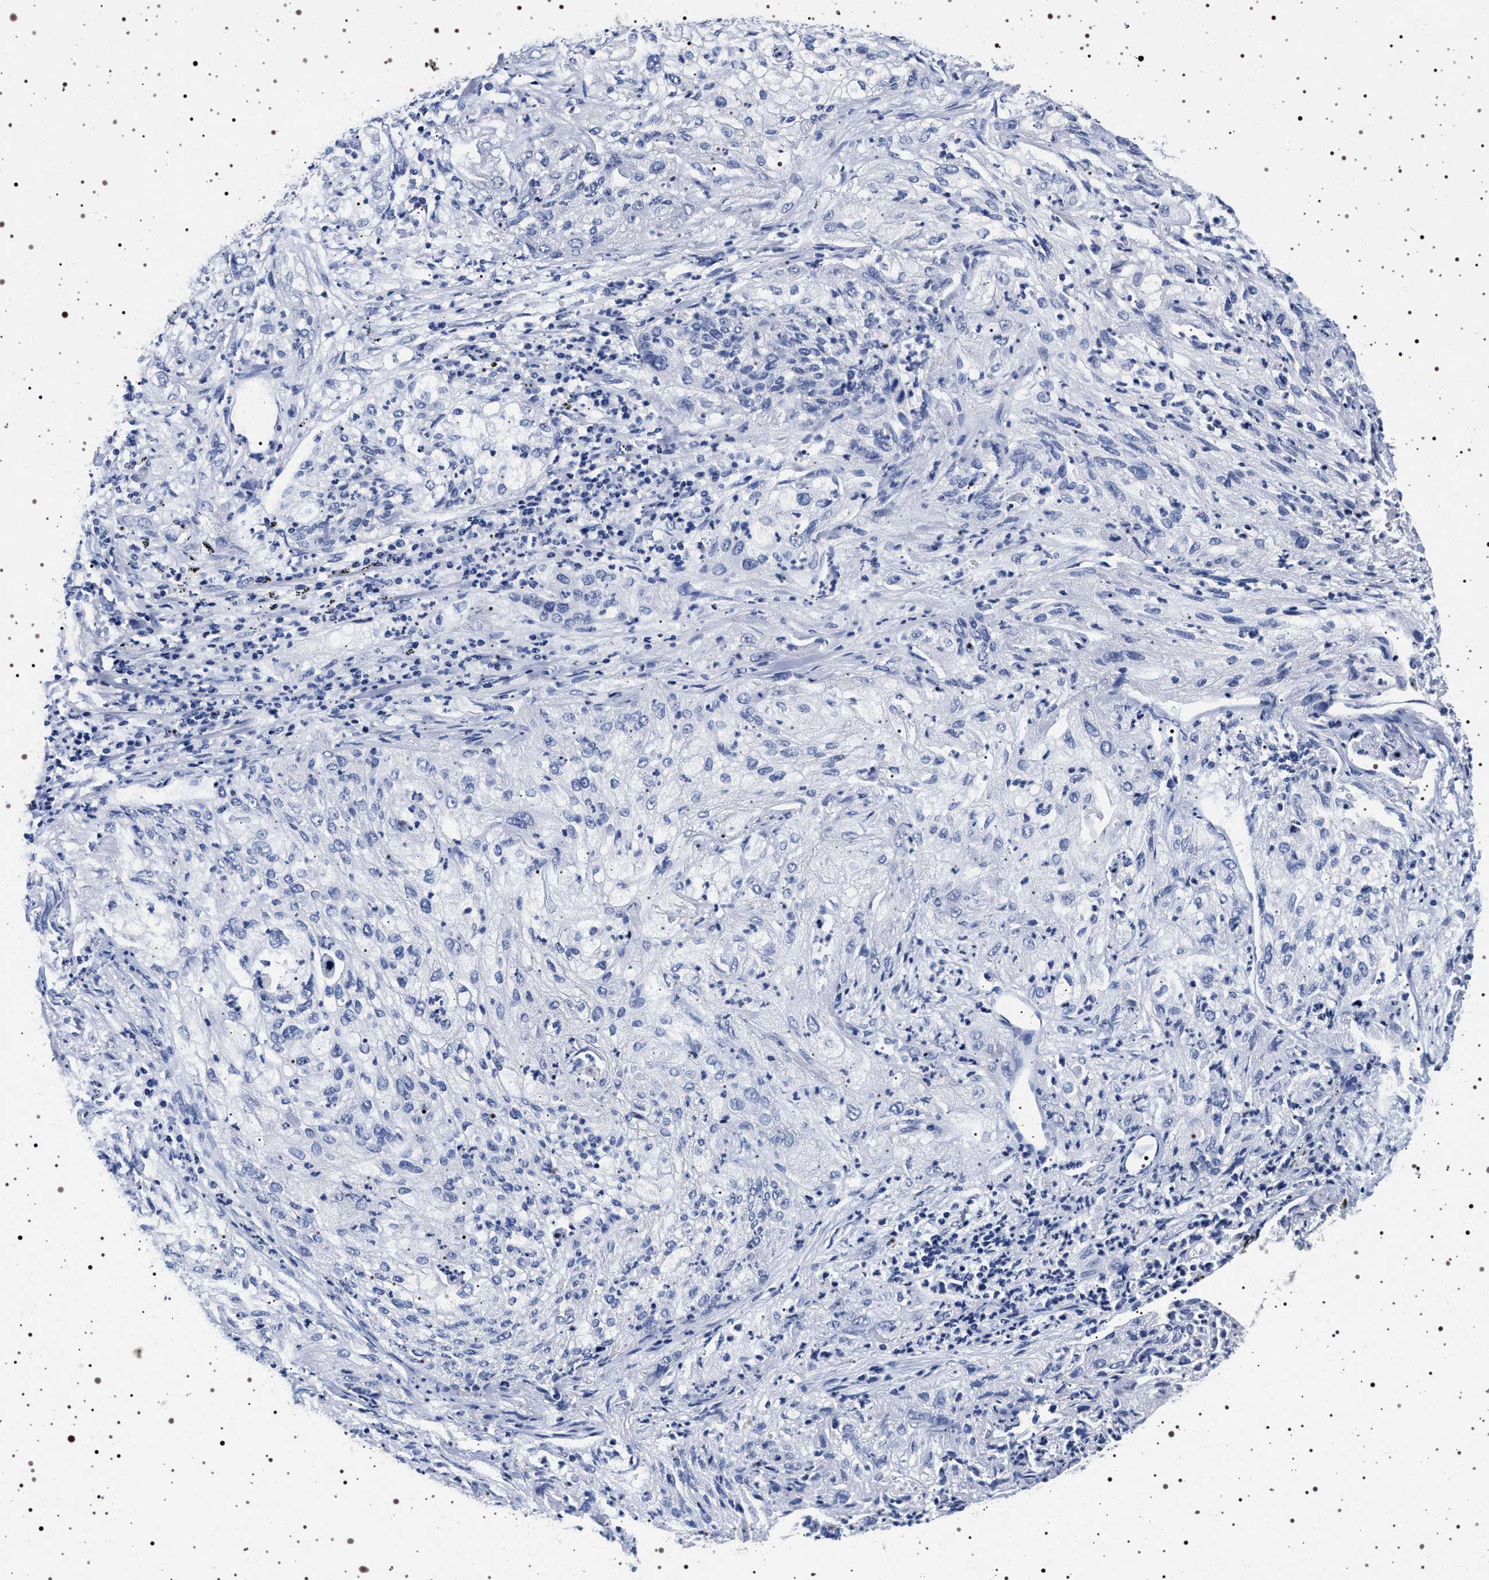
{"staining": {"intensity": "negative", "quantity": "none", "location": "none"}, "tissue": "lung cancer", "cell_type": "Tumor cells", "image_type": "cancer", "snomed": [{"axis": "morphology", "description": "Inflammation, NOS"}, {"axis": "morphology", "description": "Squamous cell carcinoma, NOS"}, {"axis": "topography", "description": "Lymph node"}, {"axis": "topography", "description": "Soft tissue"}, {"axis": "topography", "description": "Lung"}], "caption": "Immunohistochemical staining of human lung cancer demonstrates no significant expression in tumor cells. (Brightfield microscopy of DAB immunohistochemistry (IHC) at high magnification).", "gene": "SYN1", "patient": {"sex": "male", "age": 66}}